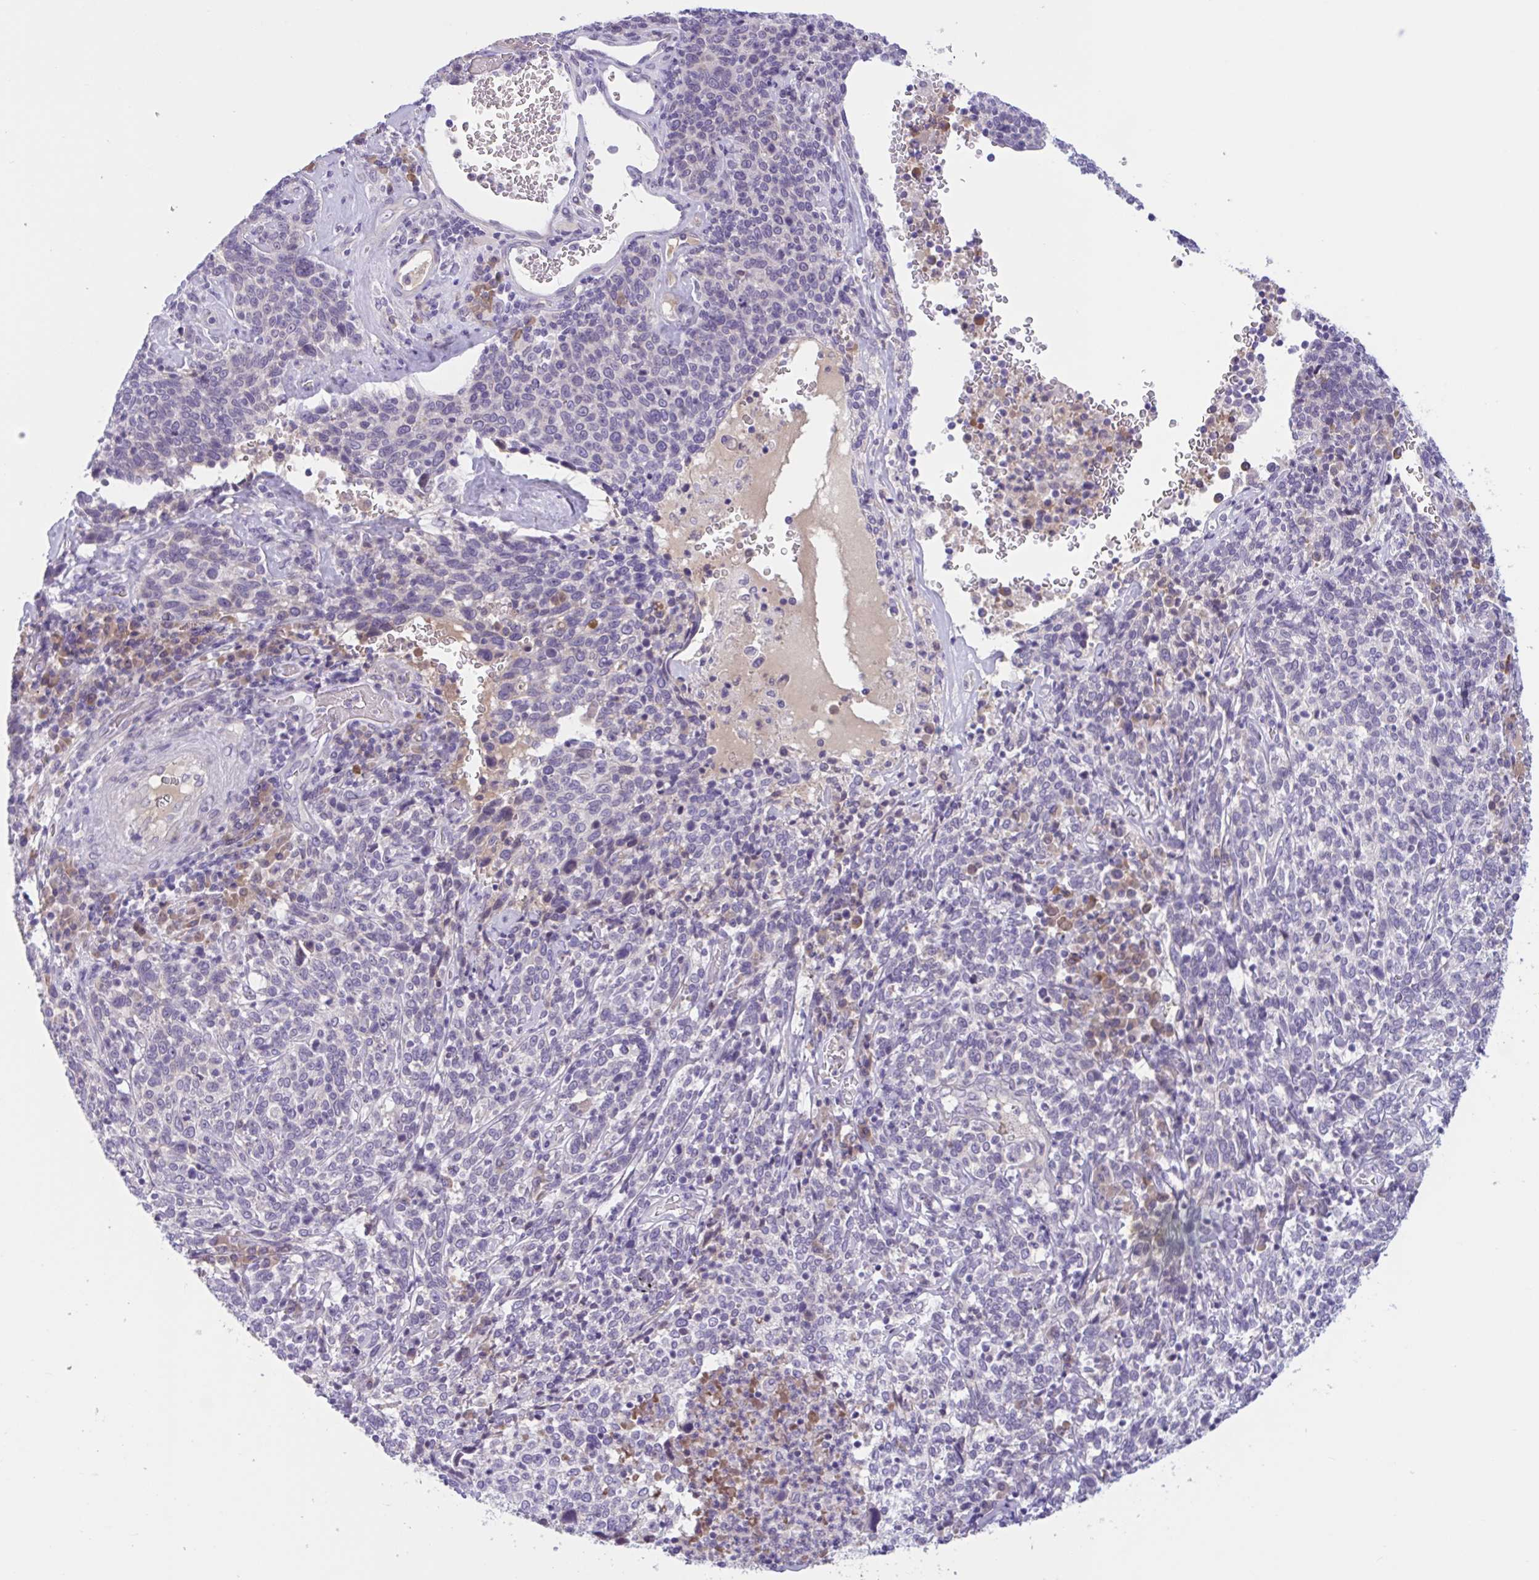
{"staining": {"intensity": "negative", "quantity": "none", "location": "none"}, "tissue": "cervical cancer", "cell_type": "Tumor cells", "image_type": "cancer", "snomed": [{"axis": "morphology", "description": "Squamous cell carcinoma, NOS"}, {"axis": "topography", "description": "Cervix"}], "caption": "Immunohistochemistry histopathology image of human cervical cancer (squamous cell carcinoma) stained for a protein (brown), which reveals no staining in tumor cells.", "gene": "WNT9B", "patient": {"sex": "female", "age": 46}}